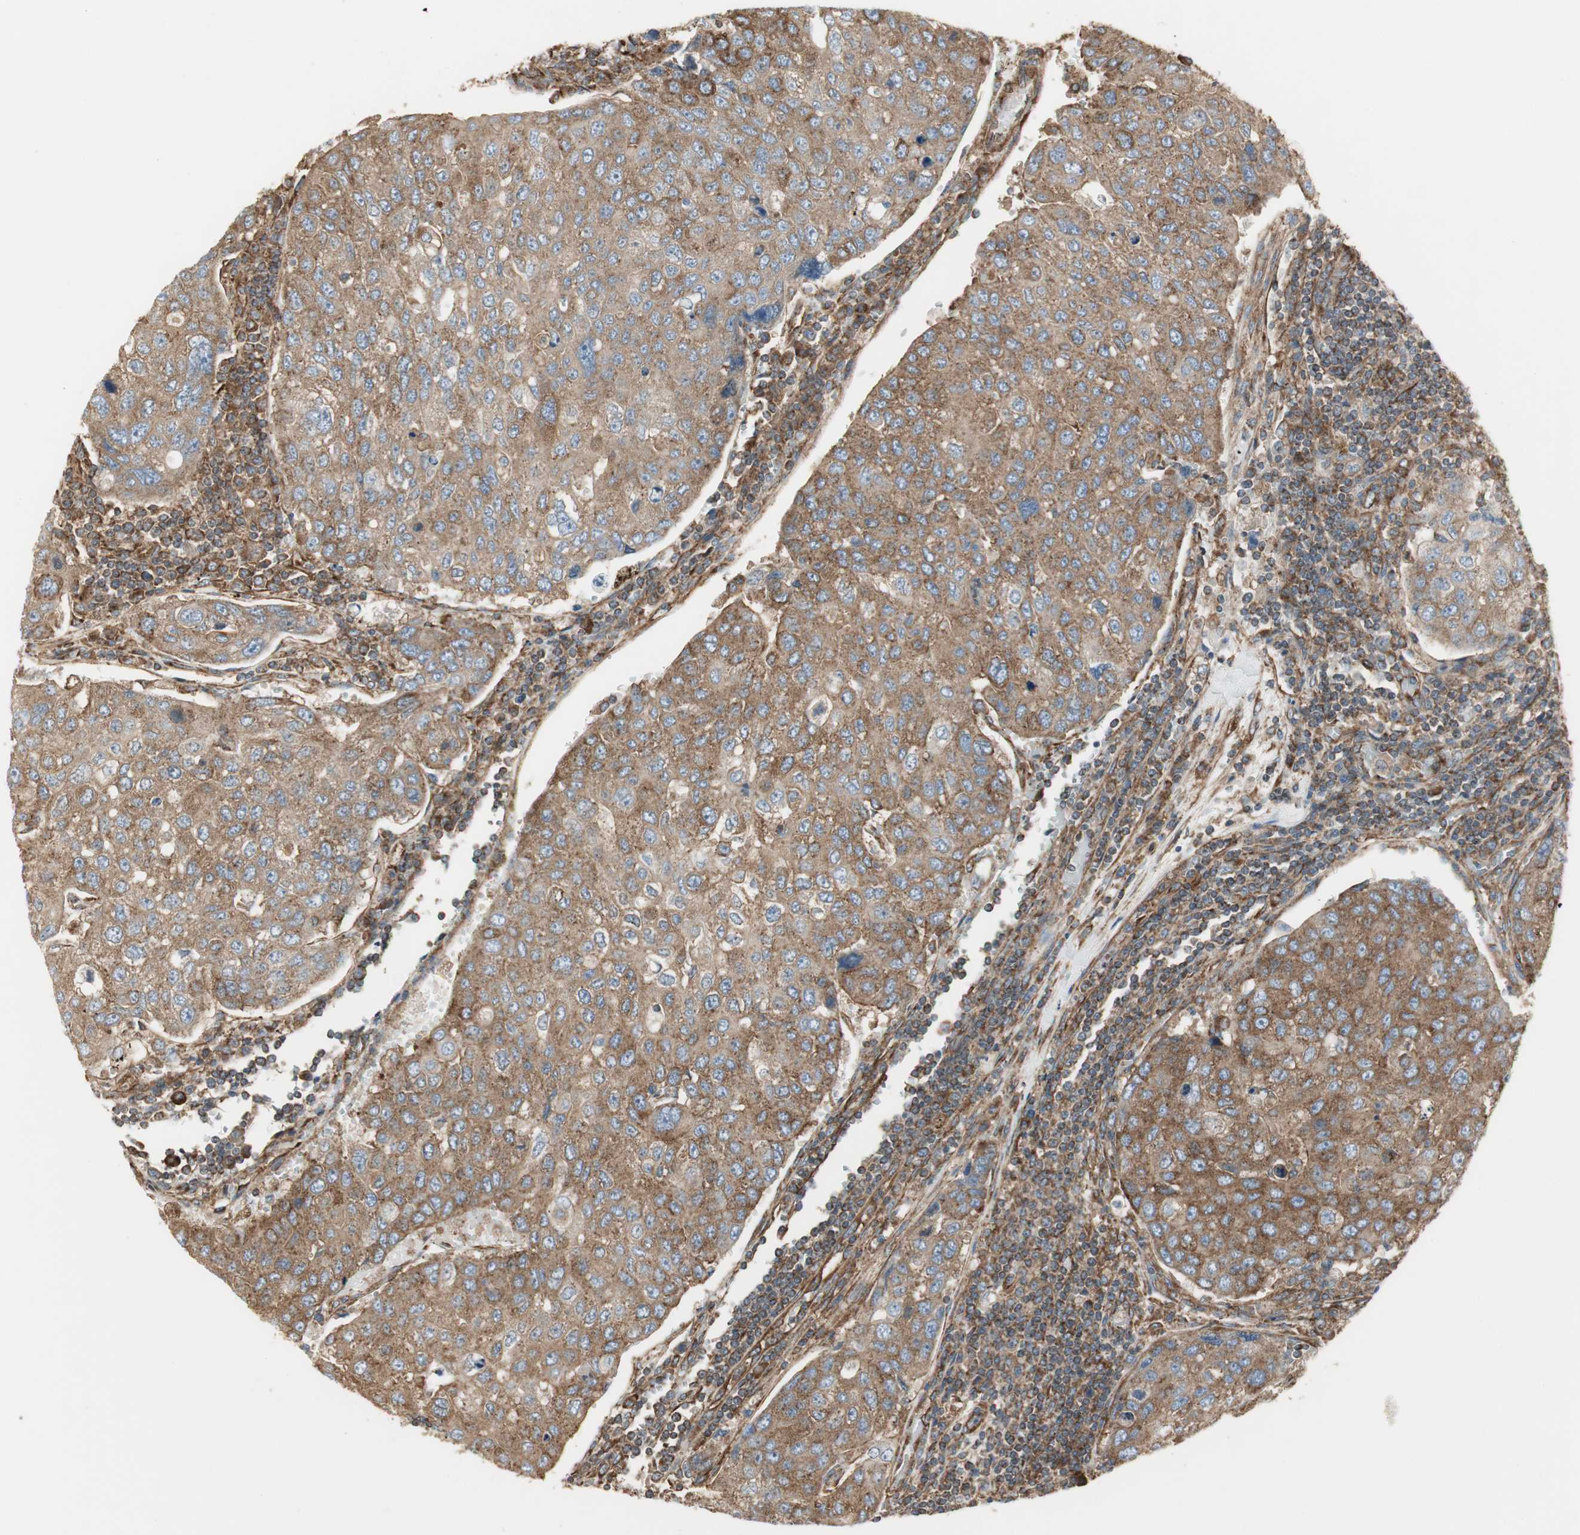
{"staining": {"intensity": "moderate", "quantity": ">75%", "location": "cytoplasmic/membranous"}, "tissue": "urothelial cancer", "cell_type": "Tumor cells", "image_type": "cancer", "snomed": [{"axis": "morphology", "description": "Urothelial carcinoma, High grade"}, {"axis": "topography", "description": "Lymph node"}, {"axis": "topography", "description": "Urinary bladder"}], "caption": "Tumor cells demonstrate moderate cytoplasmic/membranous positivity in about >75% of cells in high-grade urothelial carcinoma.", "gene": "H6PD", "patient": {"sex": "male", "age": 51}}